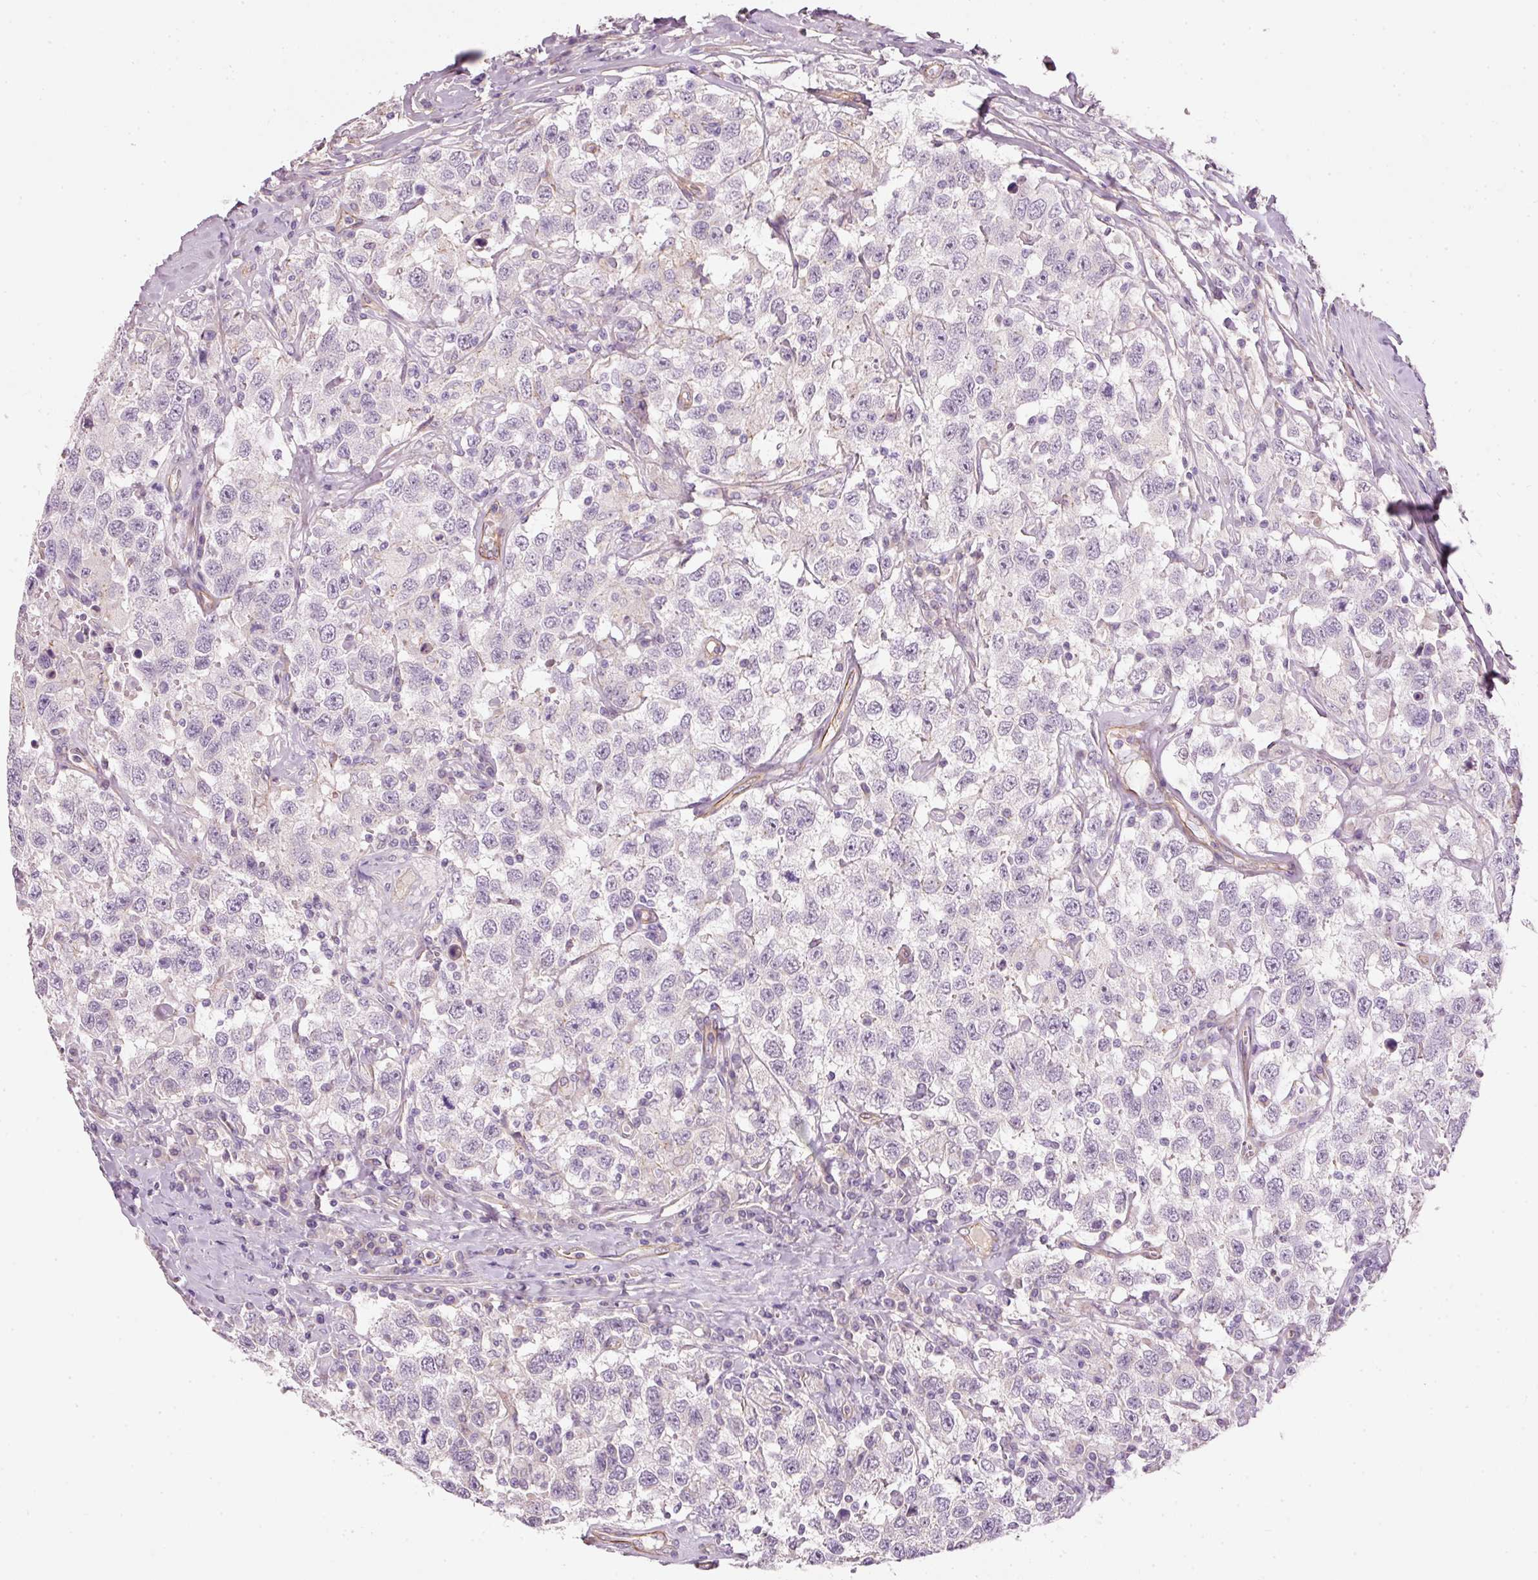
{"staining": {"intensity": "negative", "quantity": "none", "location": "none"}, "tissue": "testis cancer", "cell_type": "Tumor cells", "image_type": "cancer", "snomed": [{"axis": "morphology", "description": "Seminoma, NOS"}, {"axis": "topography", "description": "Testis"}], "caption": "The immunohistochemistry micrograph has no significant staining in tumor cells of seminoma (testis) tissue.", "gene": "OSR2", "patient": {"sex": "male", "age": 41}}